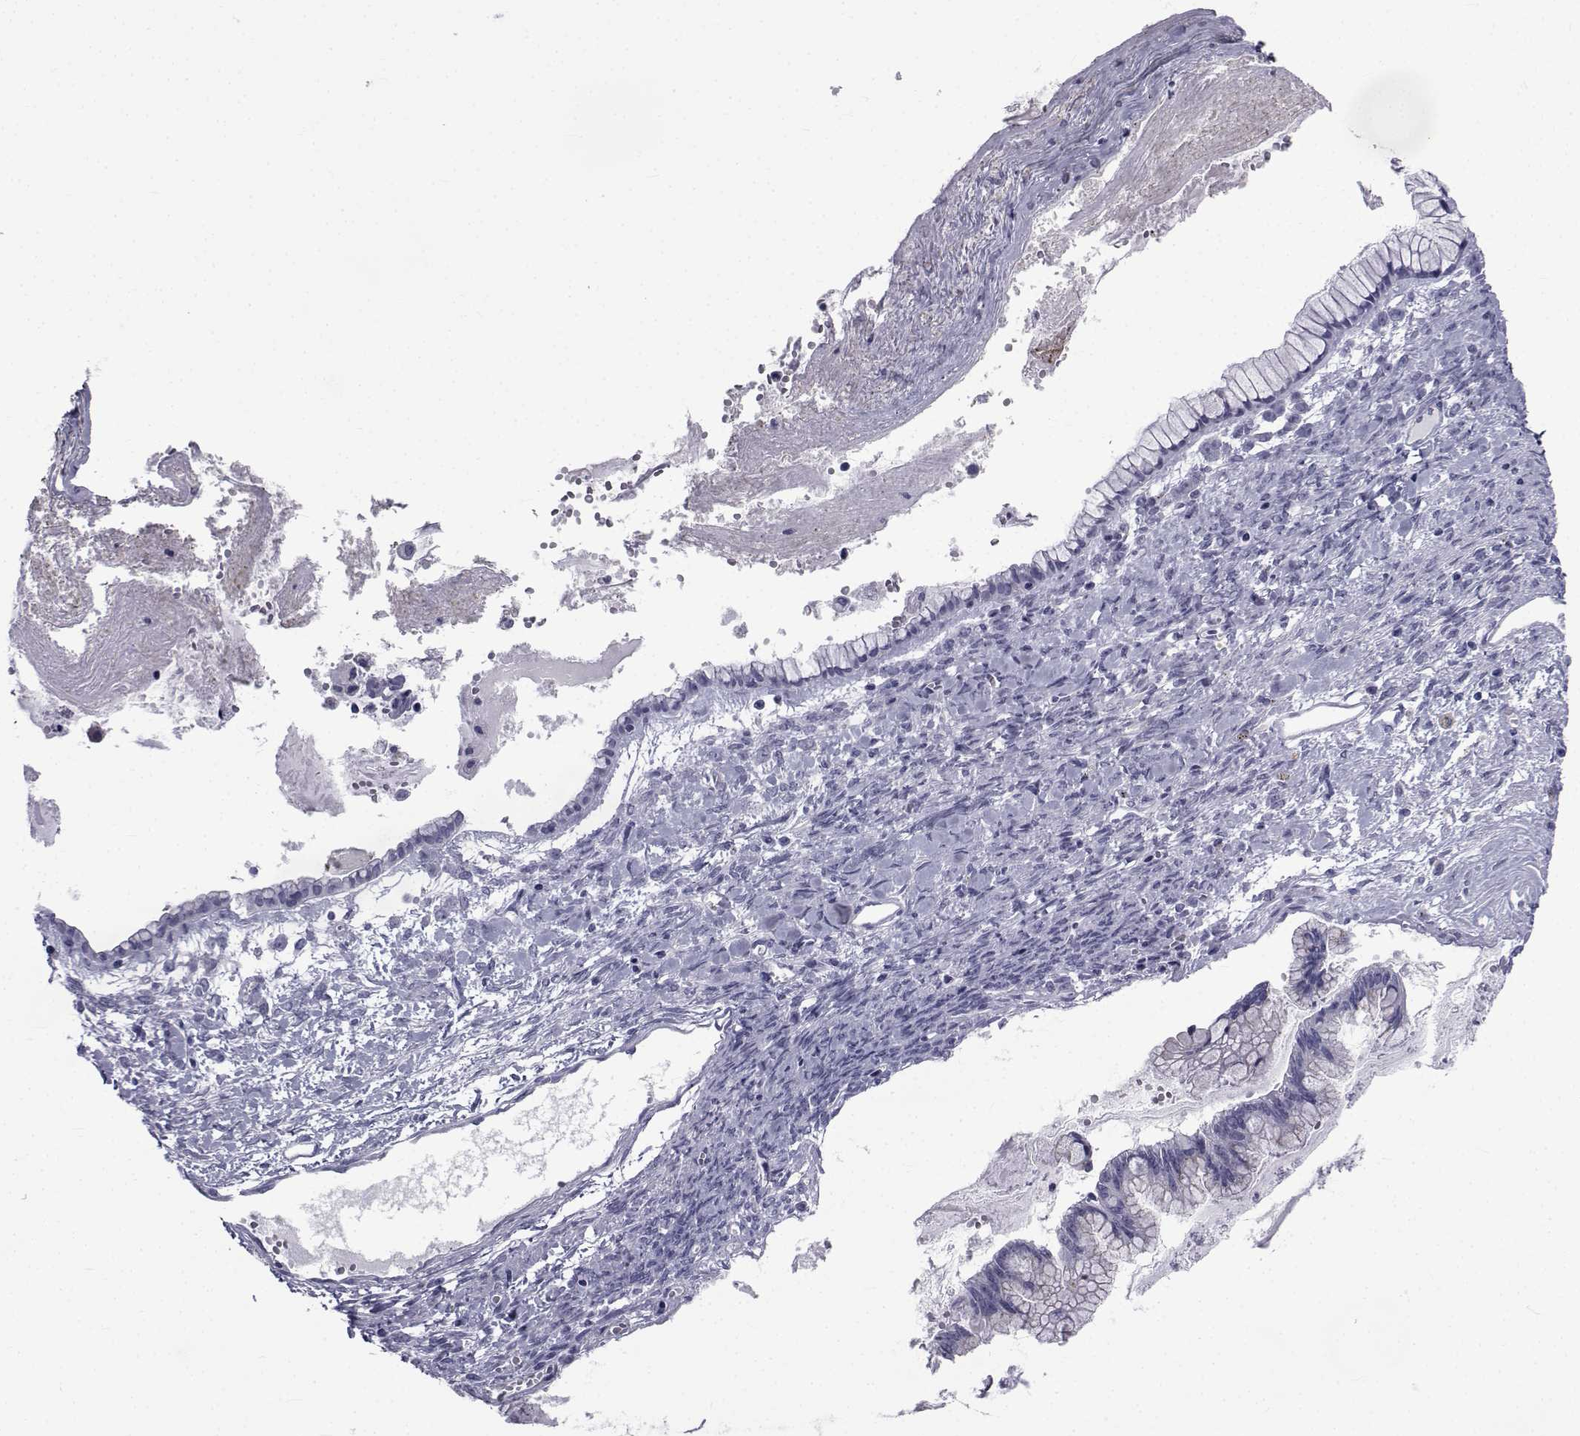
{"staining": {"intensity": "weak", "quantity": "25%-75%", "location": "cytoplasmic/membranous"}, "tissue": "ovarian cancer", "cell_type": "Tumor cells", "image_type": "cancer", "snomed": [{"axis": "morphology", "description": "Cystadenocarcinoma, mucinous, NOS"}, {"axis": "topography", "description": "Ovary"}], "caption": "A high-resolution histopathology image shows immunohistochemistry (IHC) staining of mucinous cystadenocarcinoma (ovarian), which demonstrates weak cytoplasmic/membranous expression in about 25%-75% of tumor cells.", "gene": "PDE6H", "patient": {"sex": "female", "age": 67}}